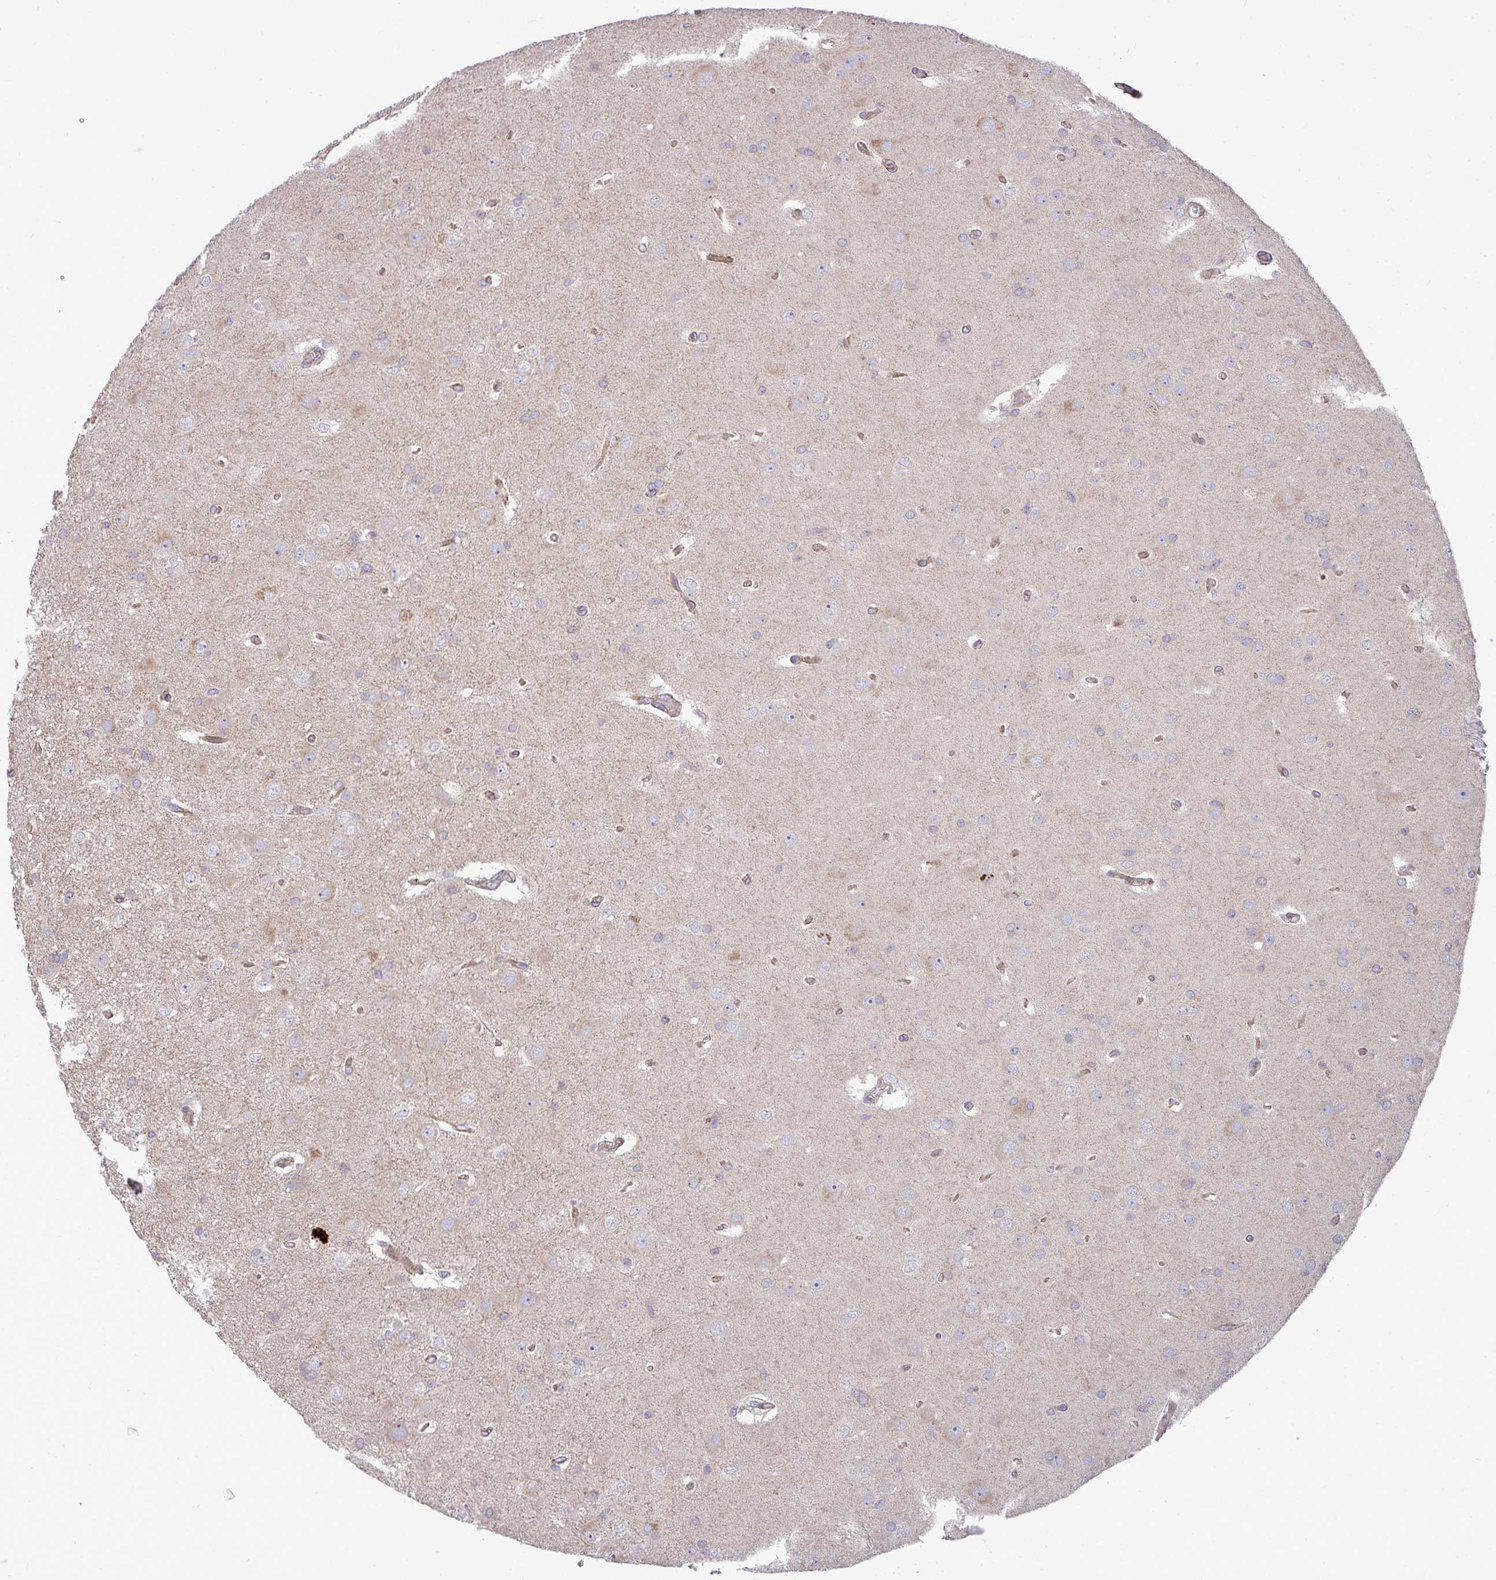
{"staining": {"intensity": "negative", "quantity": "none", "location": "none"}, "tissue": "glioma", "cell_type": "Tumor cells", "image_type": "cancer", "snomed": [{"axis": "morphology", "description": "Glioma, malignant, High grade"}, {"axis": "topography", "description": "Brain"}], "caption": "Protein analysis of glioma reveals no significant staining in tumor cells. Nuclei are stained in blue.", "gene": "SH2D1B", "patient": {"sex": "male", "age": 53}}